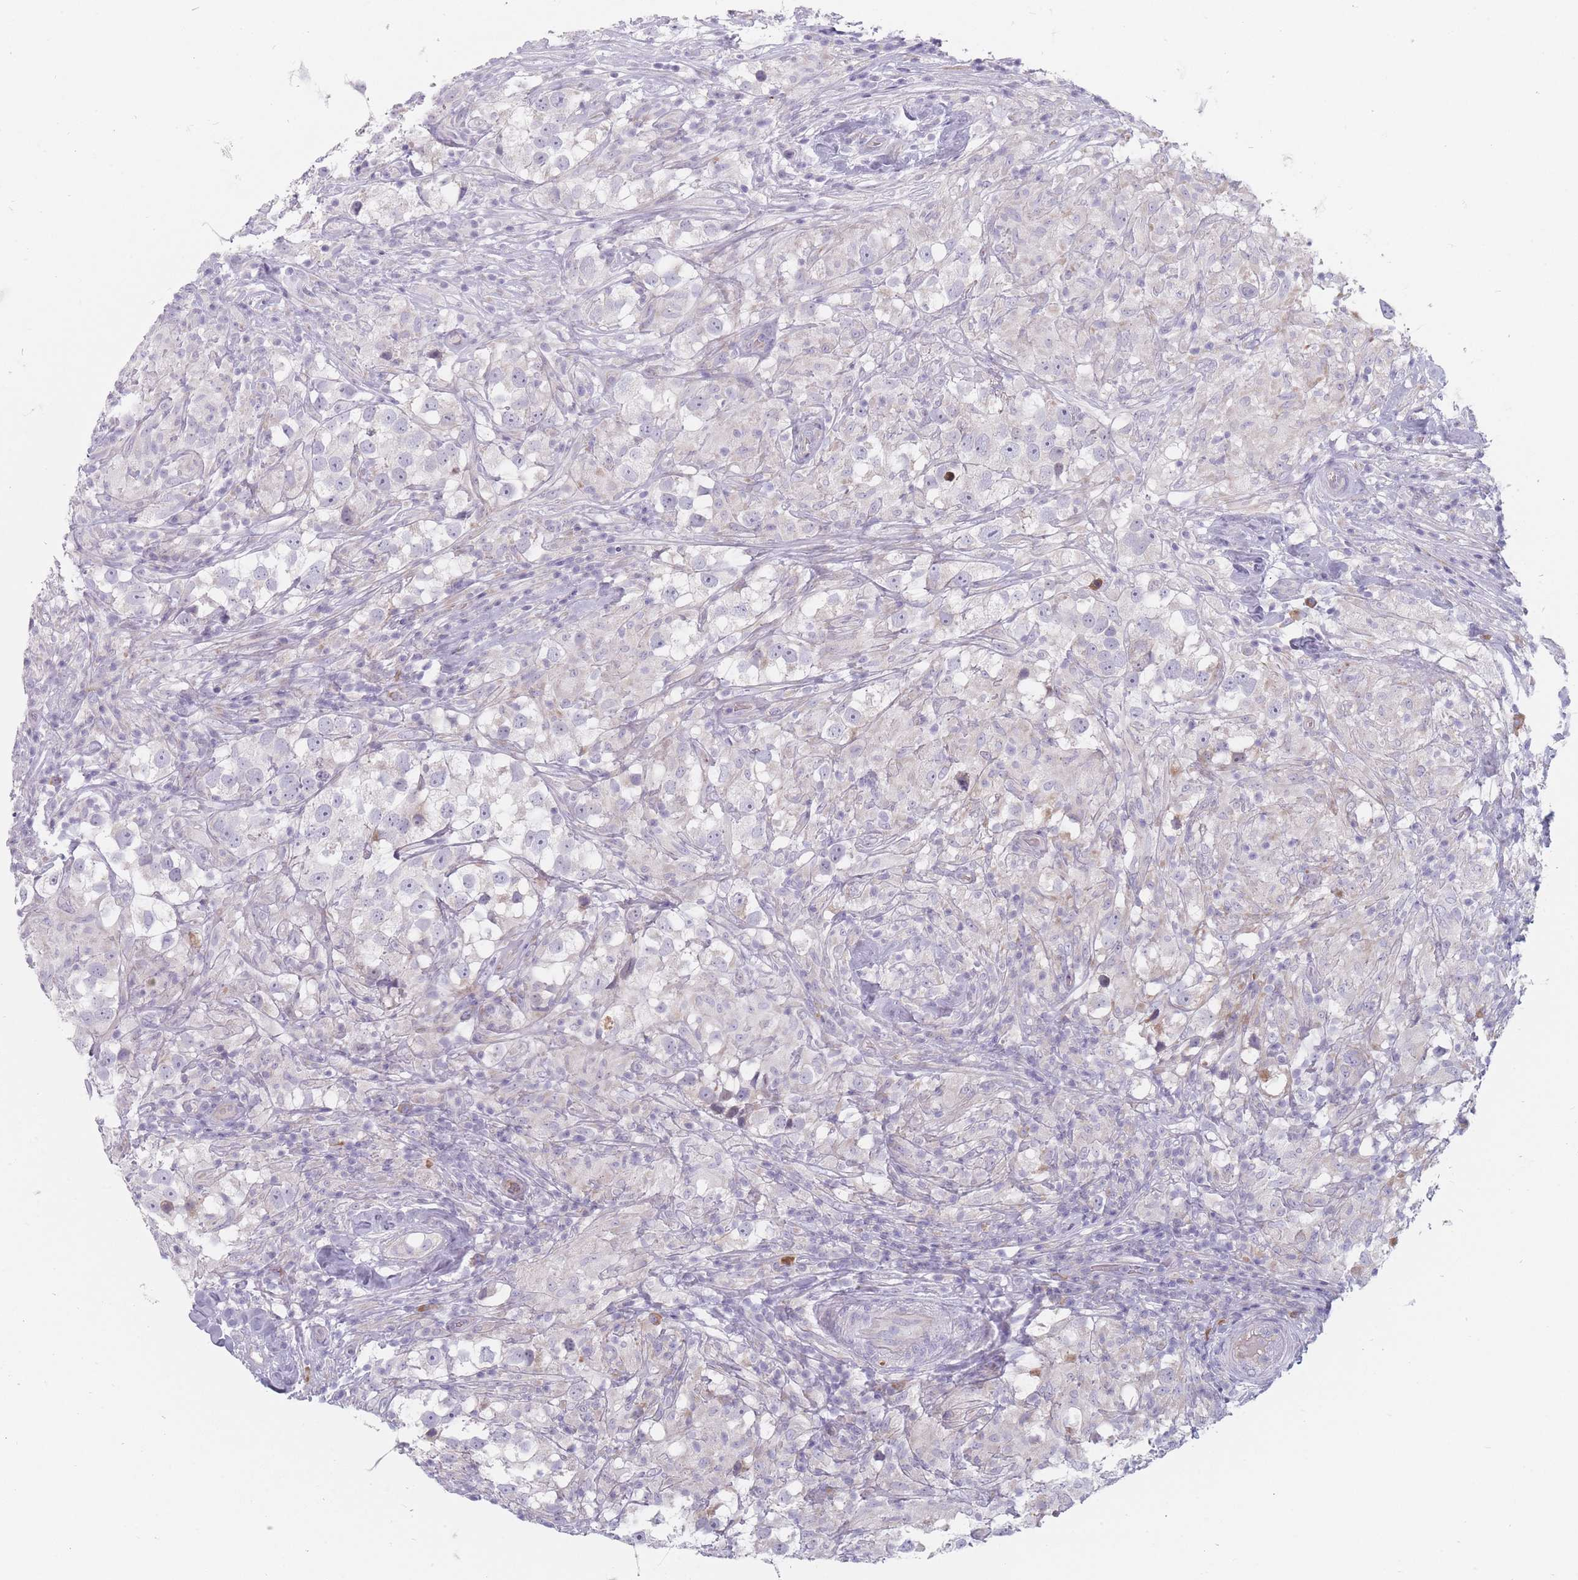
{"staining": {"intensity": "negative", "quantity": "none", "location": "none"}, "tissue": "testis cancer", "cell_type": "Tumor cells", "image_type": "cancer", "snomed": [{"axis": "morphology", "description": "Seminoma, NOS"}, {"axis": "topography", "description": "Testis"}], "caption": "The photomicrograph exhibits no staining of tumor cells in testis seminoma.", "gene": "SPATS1", "patient": {"sex": "male", "age": 46}}